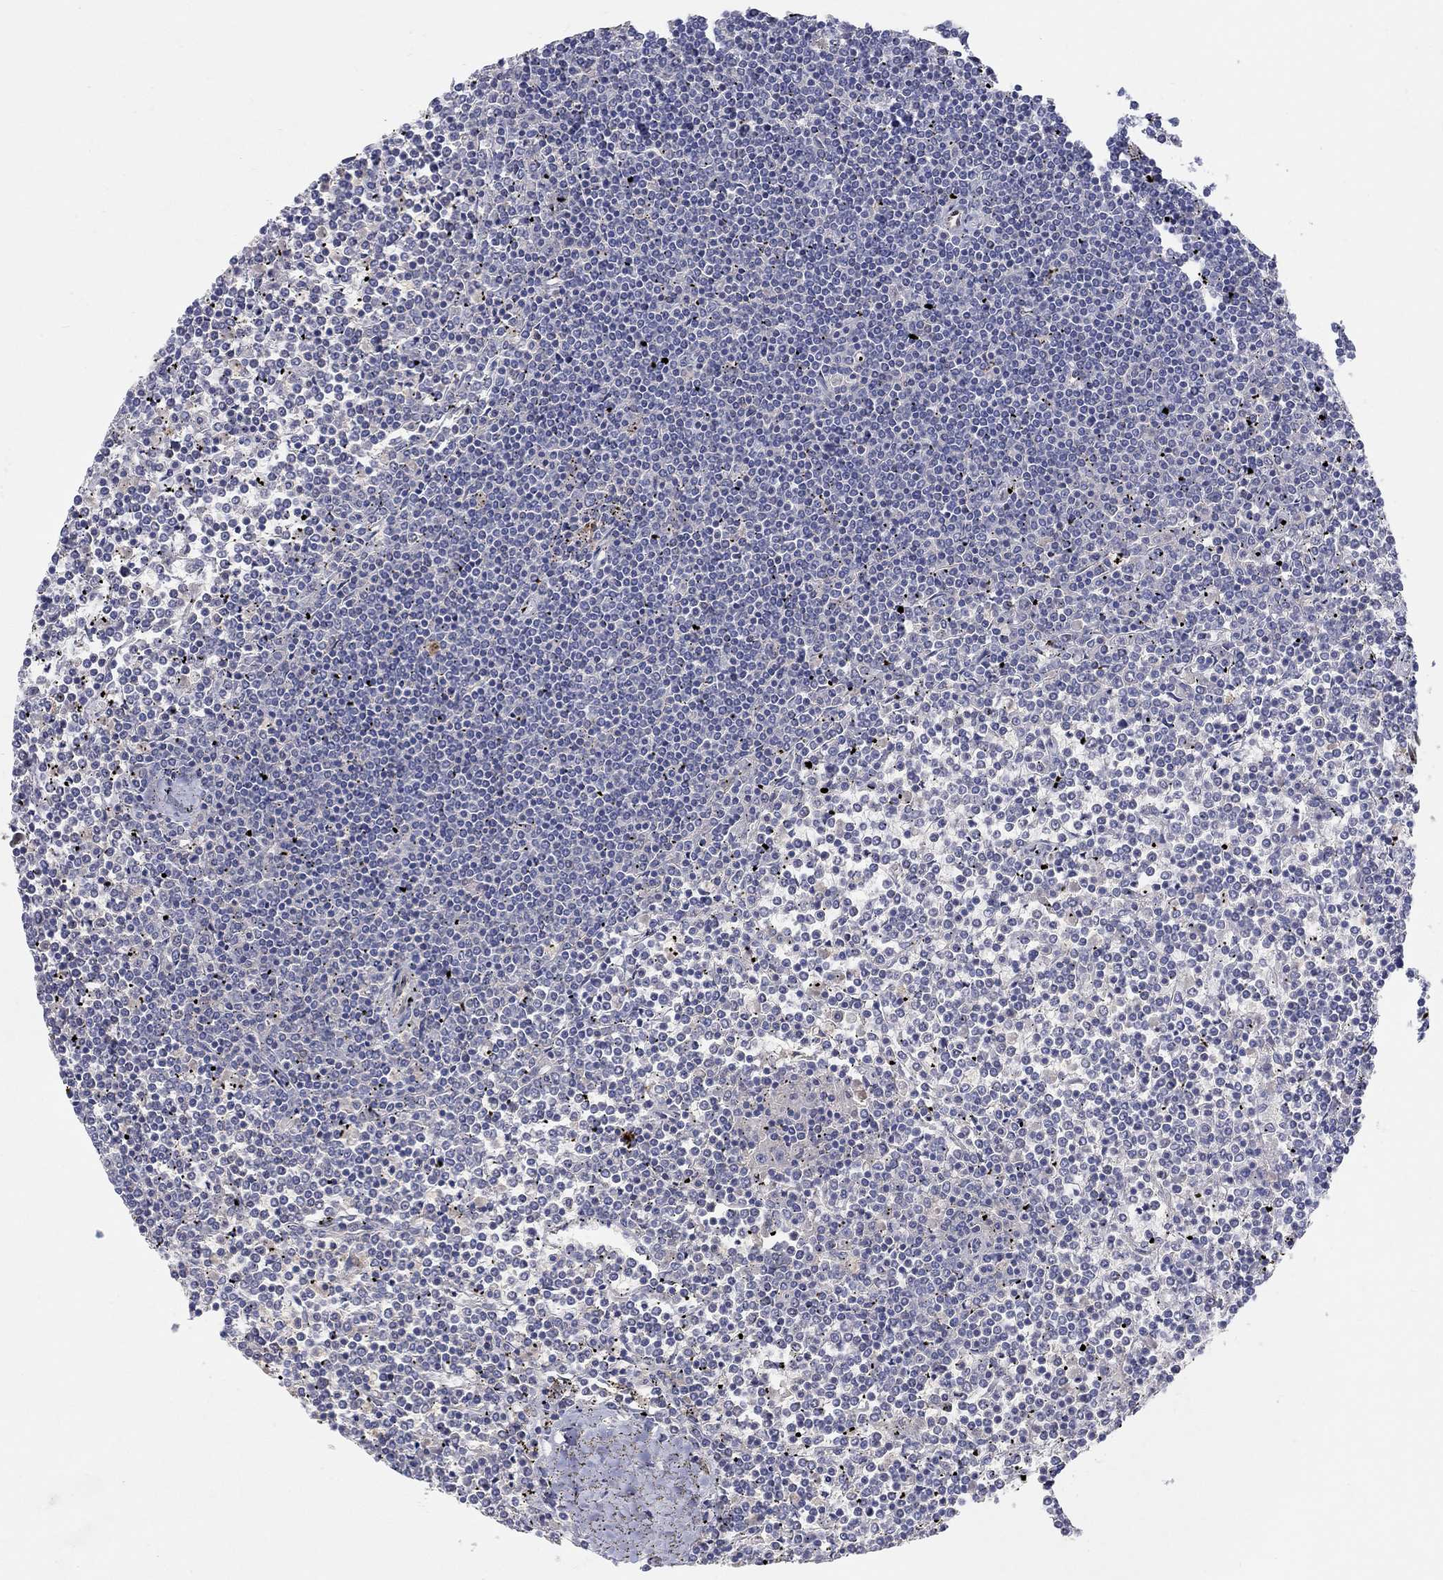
{"staining": {"intensity": "negative", "quantity": "none", "location": "none"}, "tissue": "lymphoma", "cell_type": "Tumor cells", "image_type": "cancer", "snomed": [{"axis": "morphology", "description": "Malignant lymphoma, non-Hodgkin's type, Low grade"}, {"axis": "topography", "description": "Spleen"}], "caption": "IHC image of neoplastic tissue: lymphoma stained with DAB demonstrates no significant protein staining in tumor cells.", "gene": "FGF2", "patient": {"sex": "female", "age": 19}}